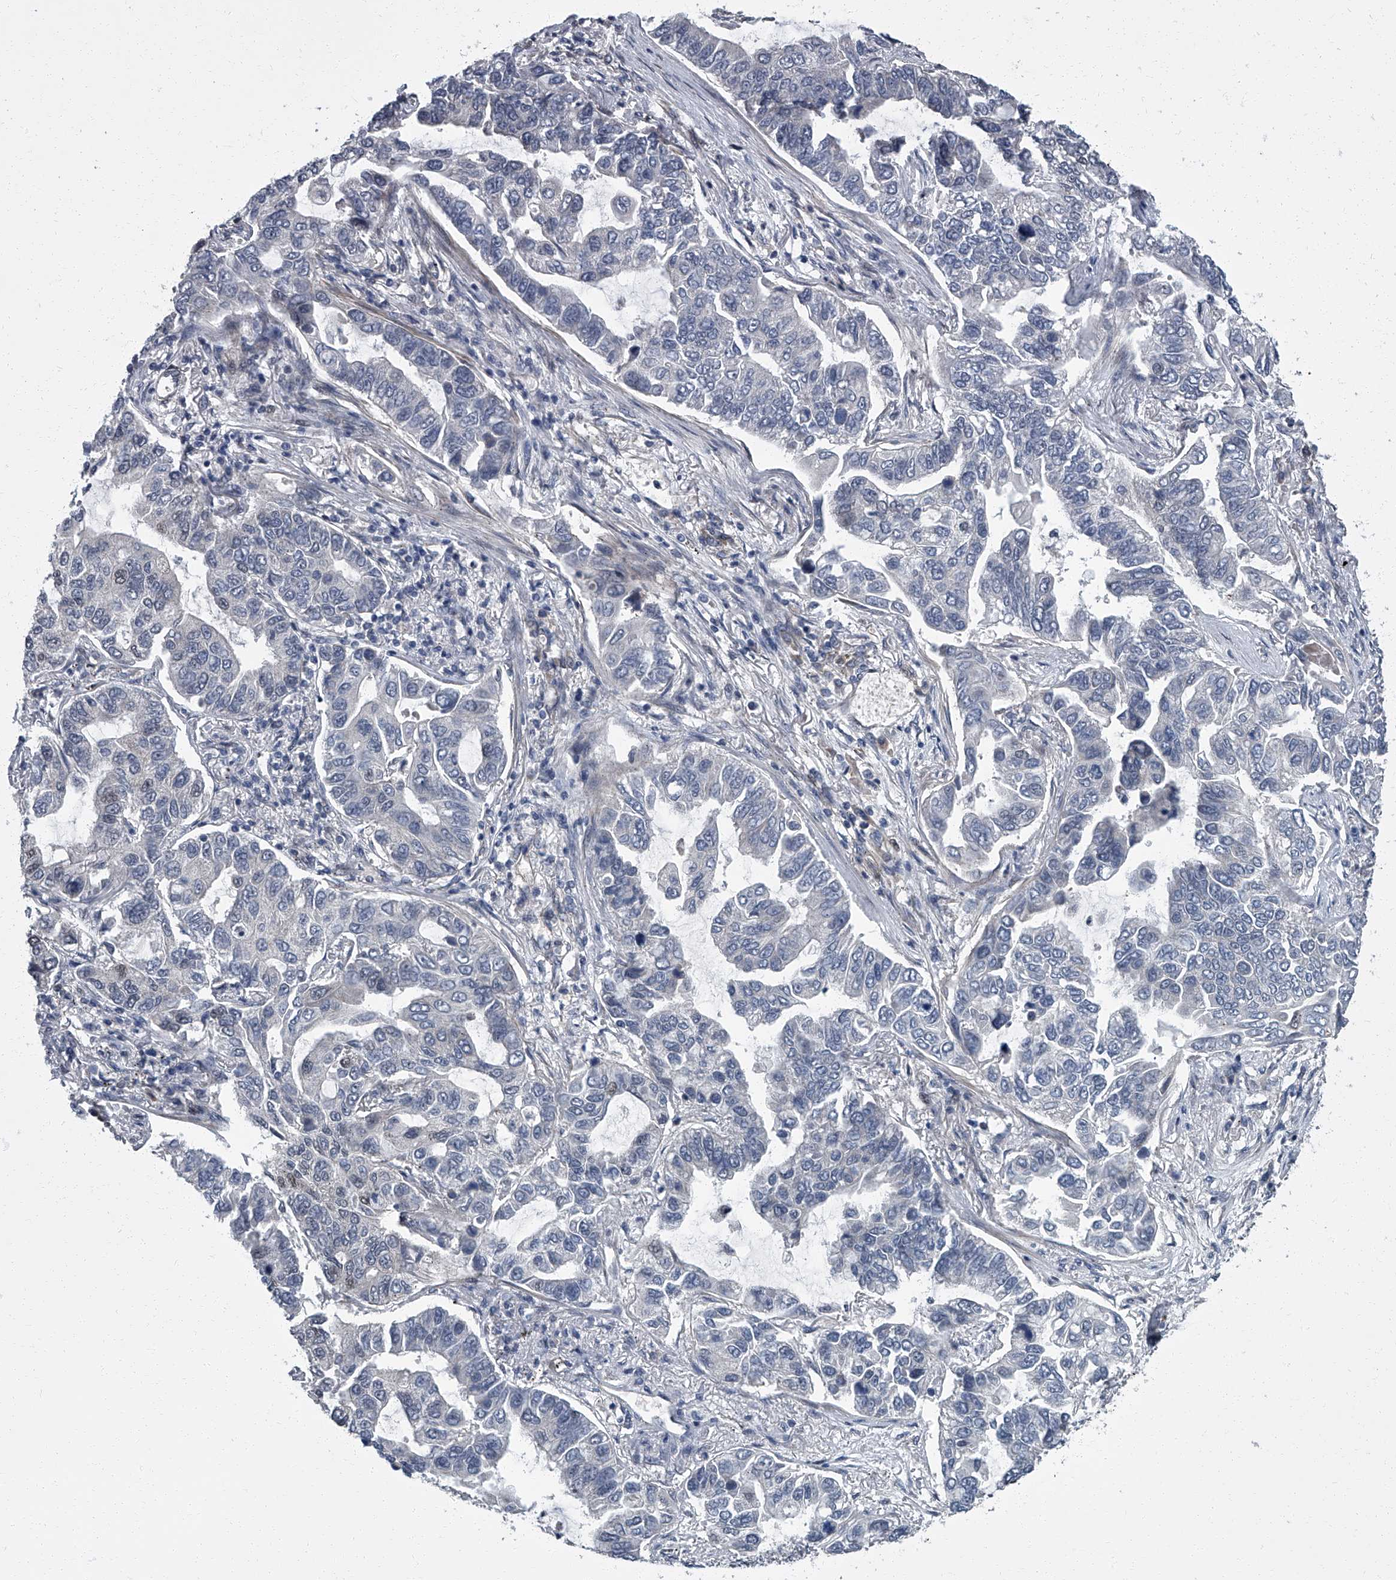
{"staining": {"intensity": "negative", "quantity": "none", "location": "none"}, "tissue": "lung cancer", "cell_type": "Tumor cells", "image_type": "cancer", "snomed": [{"axis": "morphology", "description": "Adenocarcinoma, NOS"}, {"axis": "topography", "description": "Lung"}], "caption": "This is an immunohistochemistry histopathology image of human lung cancer (adenocarcinoma). There is no positivity in tumor cells.", "gene": "ZNF274", "patient": {"sex": "male", "age": 64}}